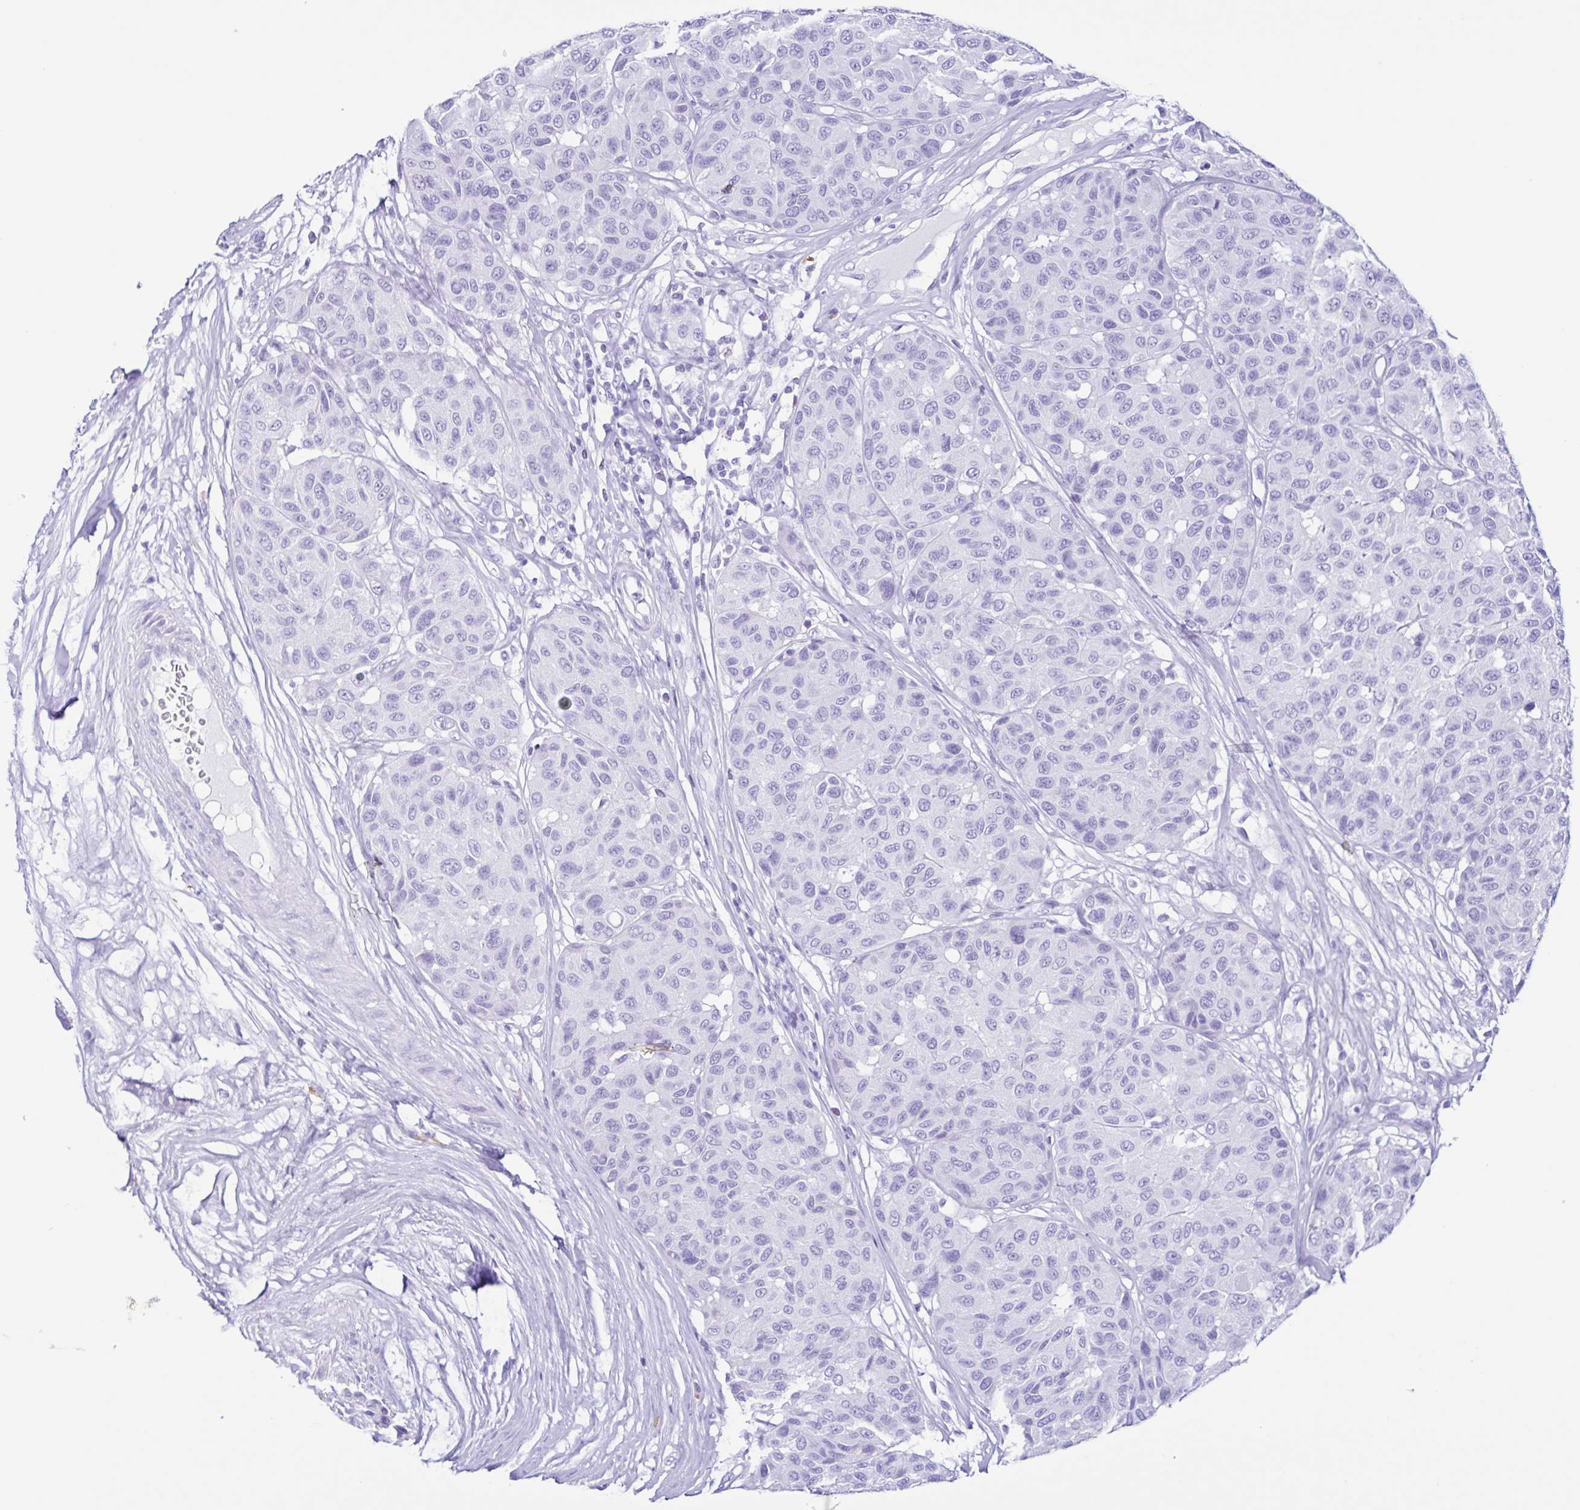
{"staining": {"intensity": "negative", "quantity": "none", "location": "none"}, "tissue": "melanoma", "cell_type": "Tumor cells", "image_type": "cancer", "snomed": [{"axis": "morphology", "description": "Malignant melanoma, NOS"}, {"axis": "topography", "description": "Skin"}], "caption": "Human melanoma stained for a protein using immunohistochemistry displays no expression in tumor cells.", "gene": "PIGF", "patient": {"sex": "female", "age": 66}}